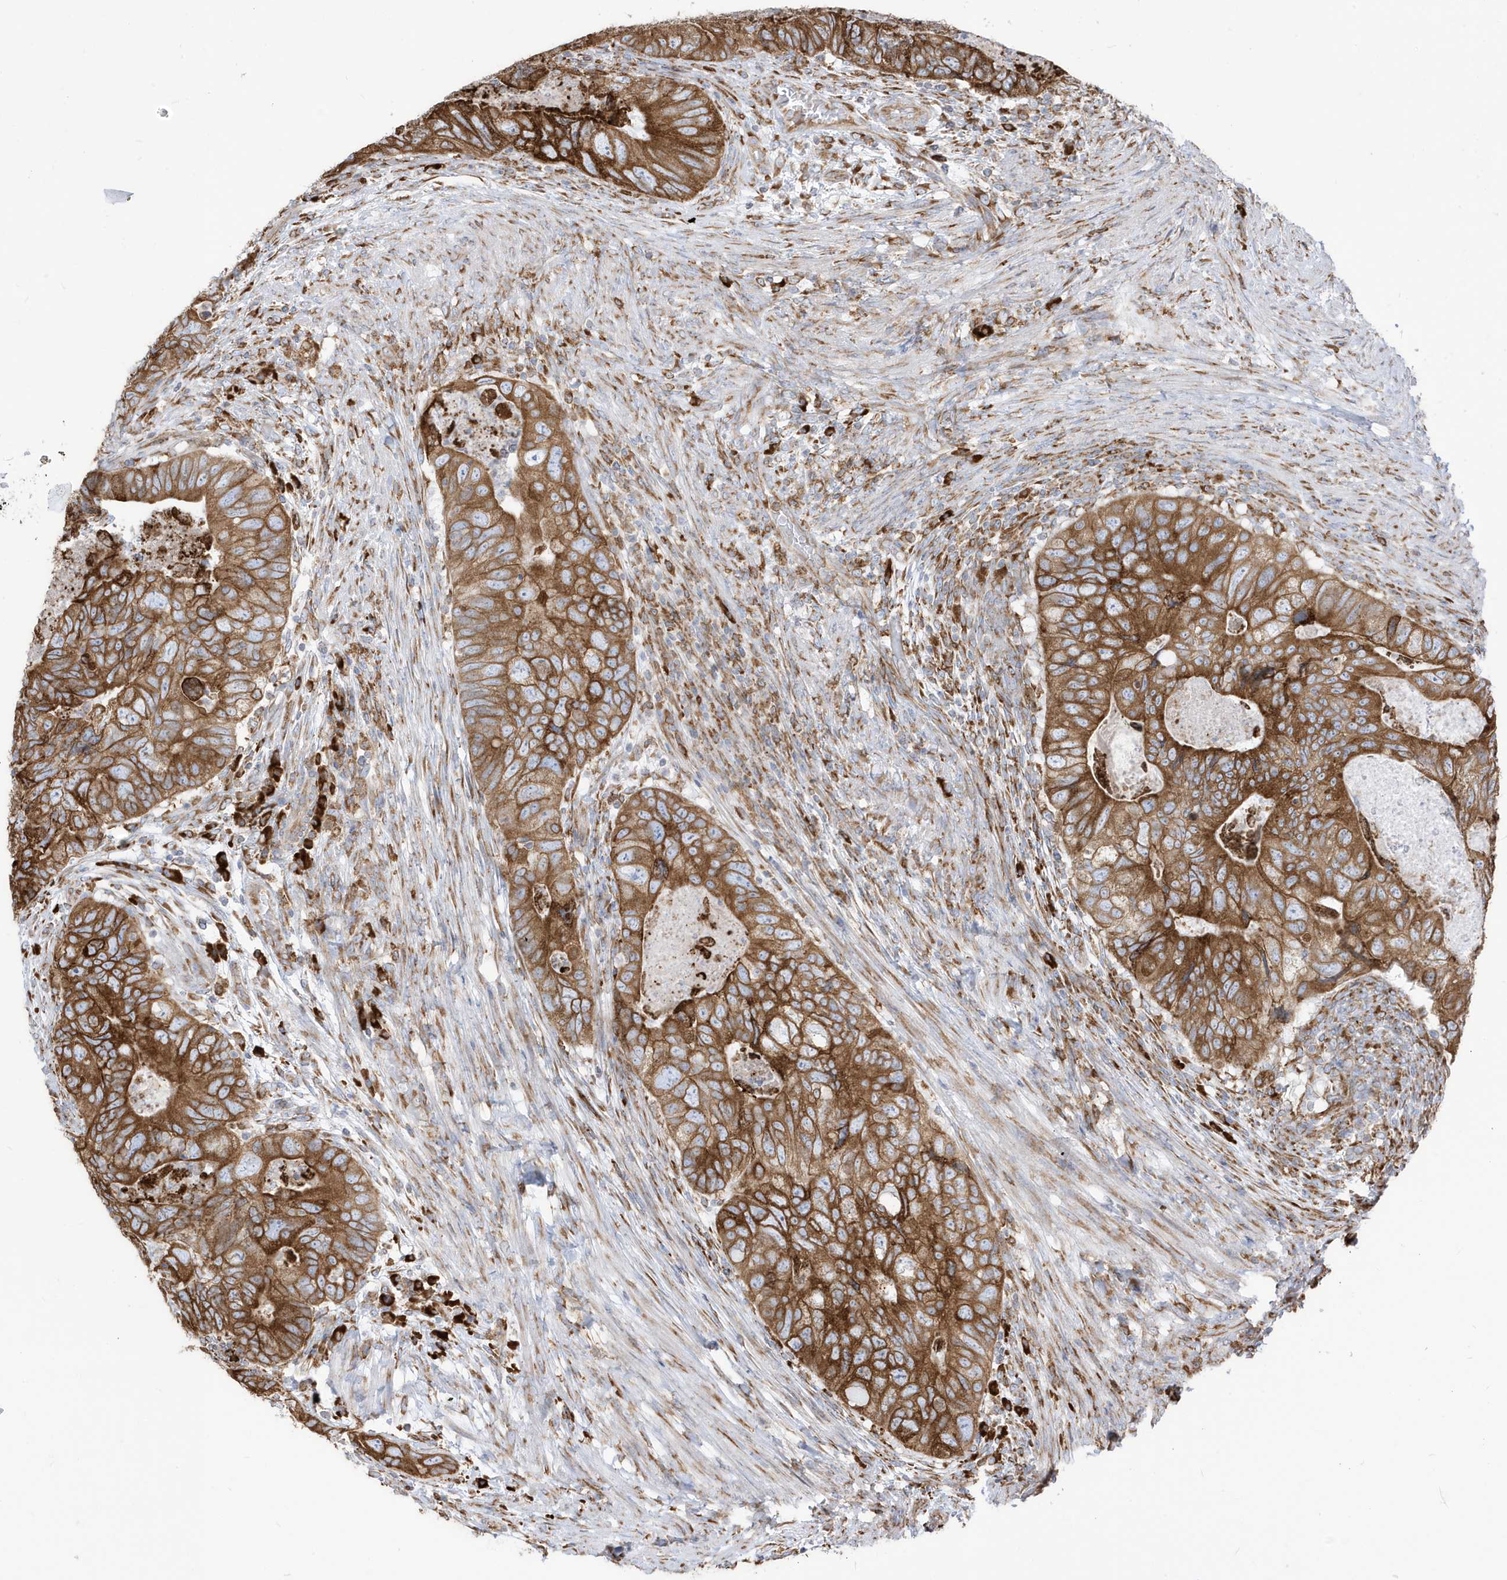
{"staining": {"intensity": "strong", "quantity": ">75%", "location": "cytoplasmic/membranous"}, "tissue": "colorectal cancer", "cell_type": "Tumor cells", "image_type": "cancer", "snomed": [{"axis": "morphology", "description": "Adenocarcinoma, NOS"}, {"axis": "topography", "description": "Rectum"}], "caption": "Brown immunohistochemical staining in adenocarcinoma (colorectal) shows strong cytoplasmic/membranous positivity in approximately >75% of tumor cells. The staining was performed using DAB to visualize the protein expression in brown, while the nuclei were stained in blue with hematoxylin (Magnification: 20x).", "gene": "PDIA6", "patient": {"sex": "male", "age": 63}}